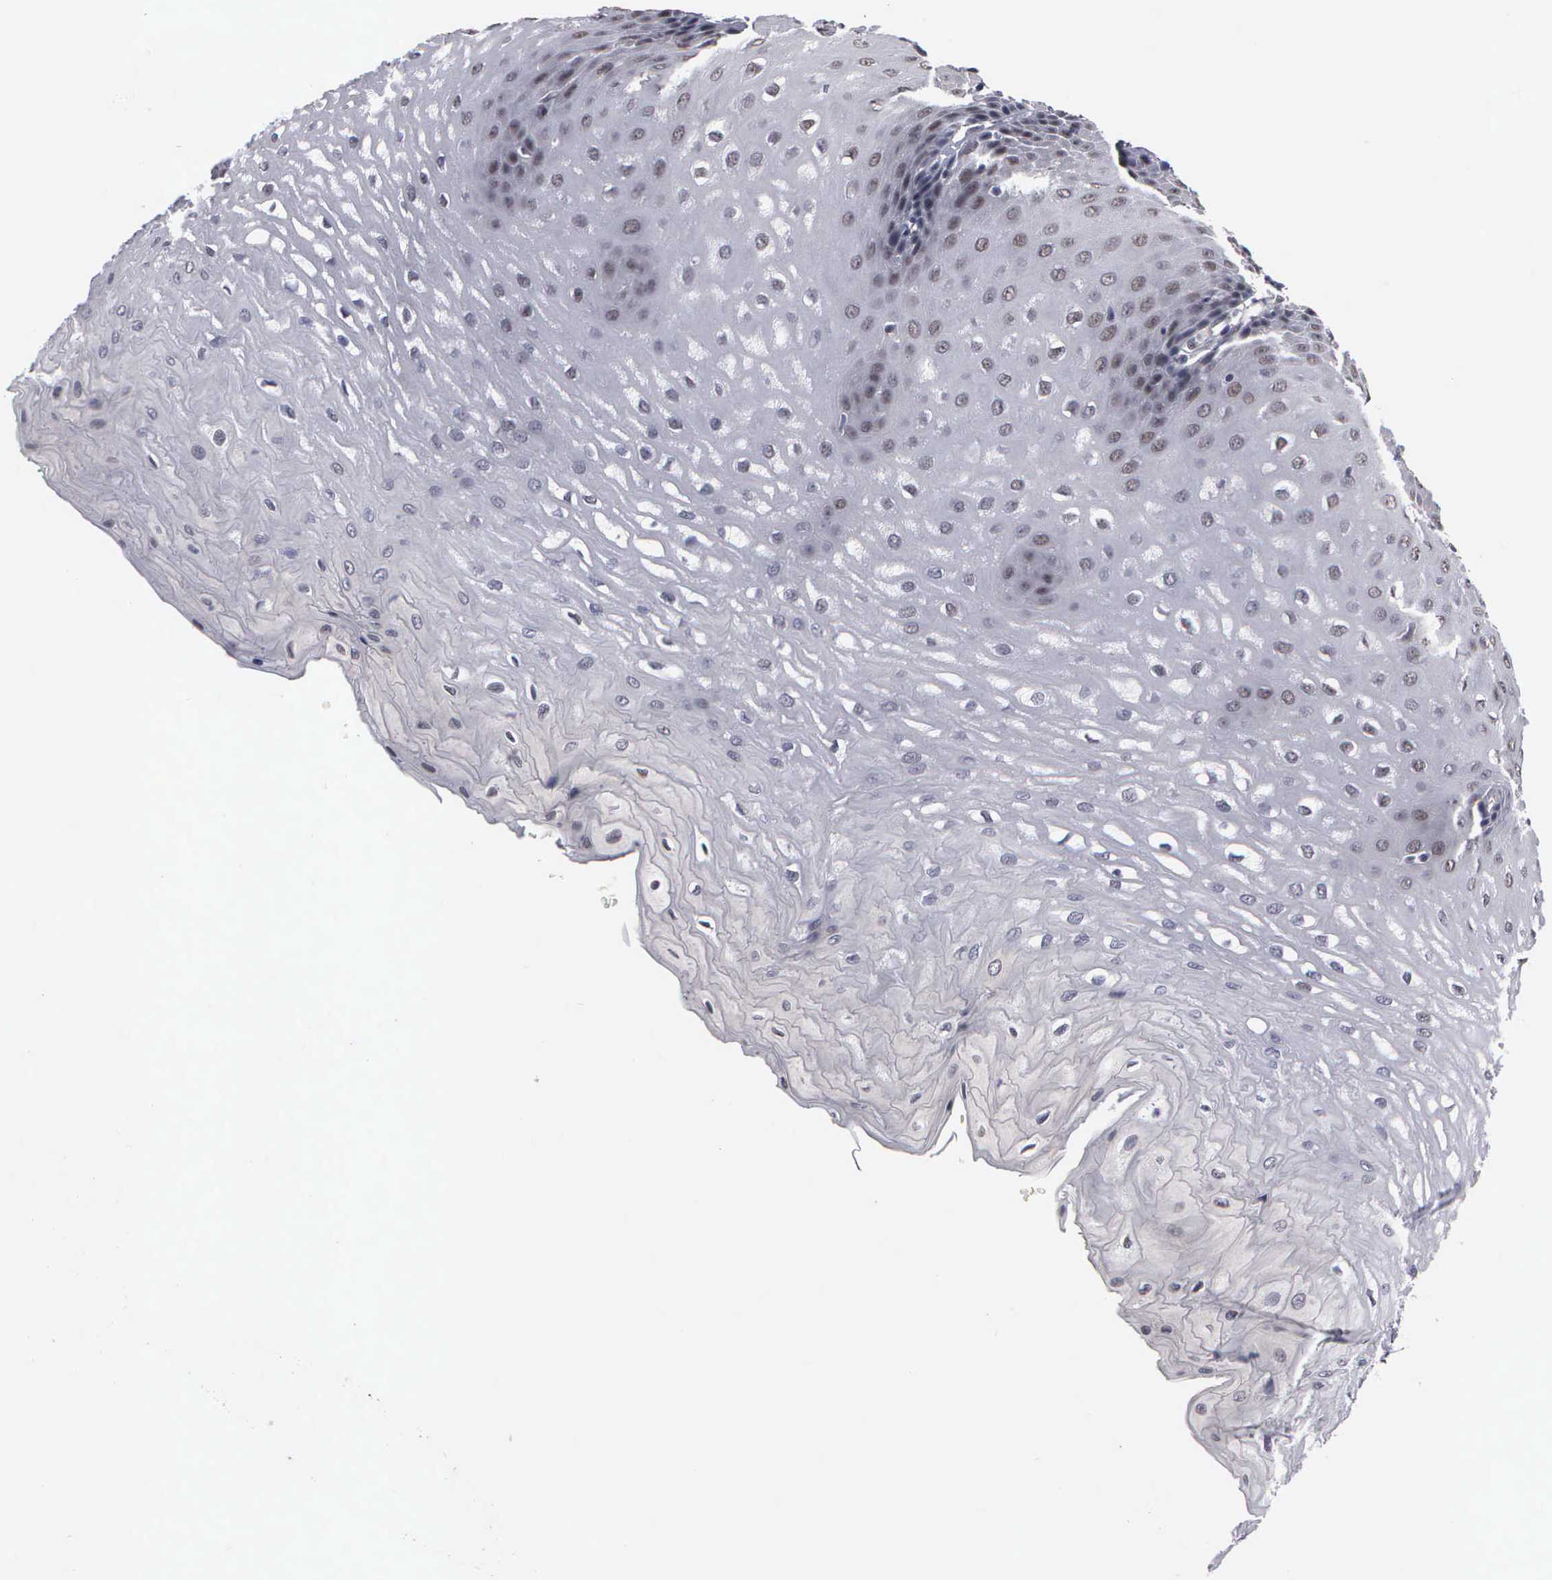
{"staining": {"intensity": "weak", "quantity": "25%-75%", "location": "nuclear"}, "tissue": "esophagus", "cell_type": "Squamous epithelial cells", "image_type": "normal", "snomed": [{"axis": "morphology", "description": "Normal tissue, NOS"}, {"axis": "topography", "description": "Esophagus"}], "caption": "This is a photomicrograph of immunohistochemistry staining of normal esophagus, which shows weak positivity in the nuclear of squamous epithelial cells.", "gene": "ZBTB33", "patient": {"sex": "male", "age": 70}}